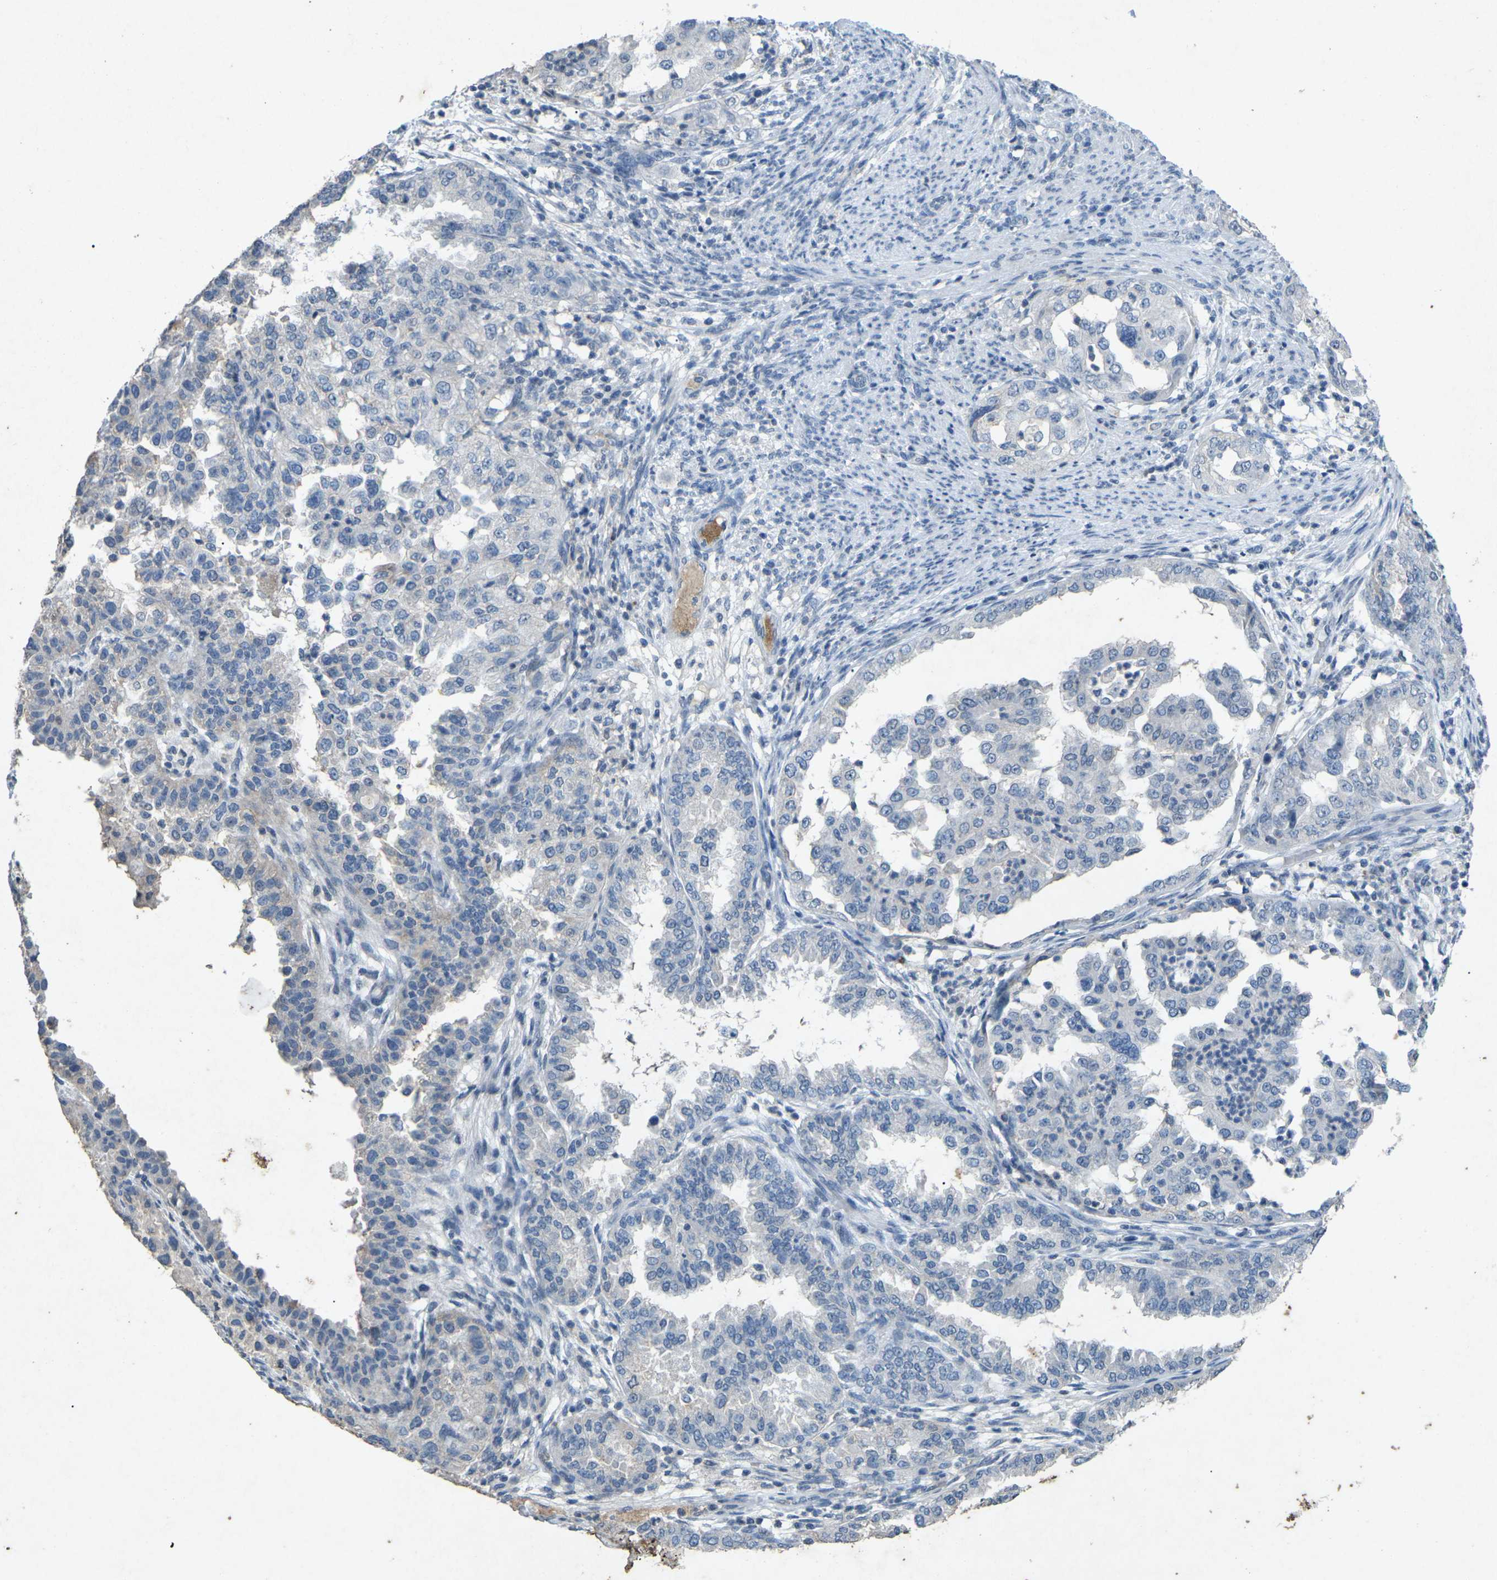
{"staining": {"intensity": "negative", "quantity": "none", "location": "none"}, "tissue": "endometrial cancer", "cell_type": "Tumor cells", "image_type": "cancer", "snomed": [{"axis": "morphology", "description": "Adenocarcinoma, NOS"}, {"axis": "topography", "description": "Endometrium"}], "caption": "This micrograph is of adenocarcinoma (endometrial) stained with immunohistochemistry to label a protein in brown with the nuclei are counter-stained blue. There is no positivity in tumor cells.", "gene": "A1BG", "patient": {"sex": "female", "age": 85}}